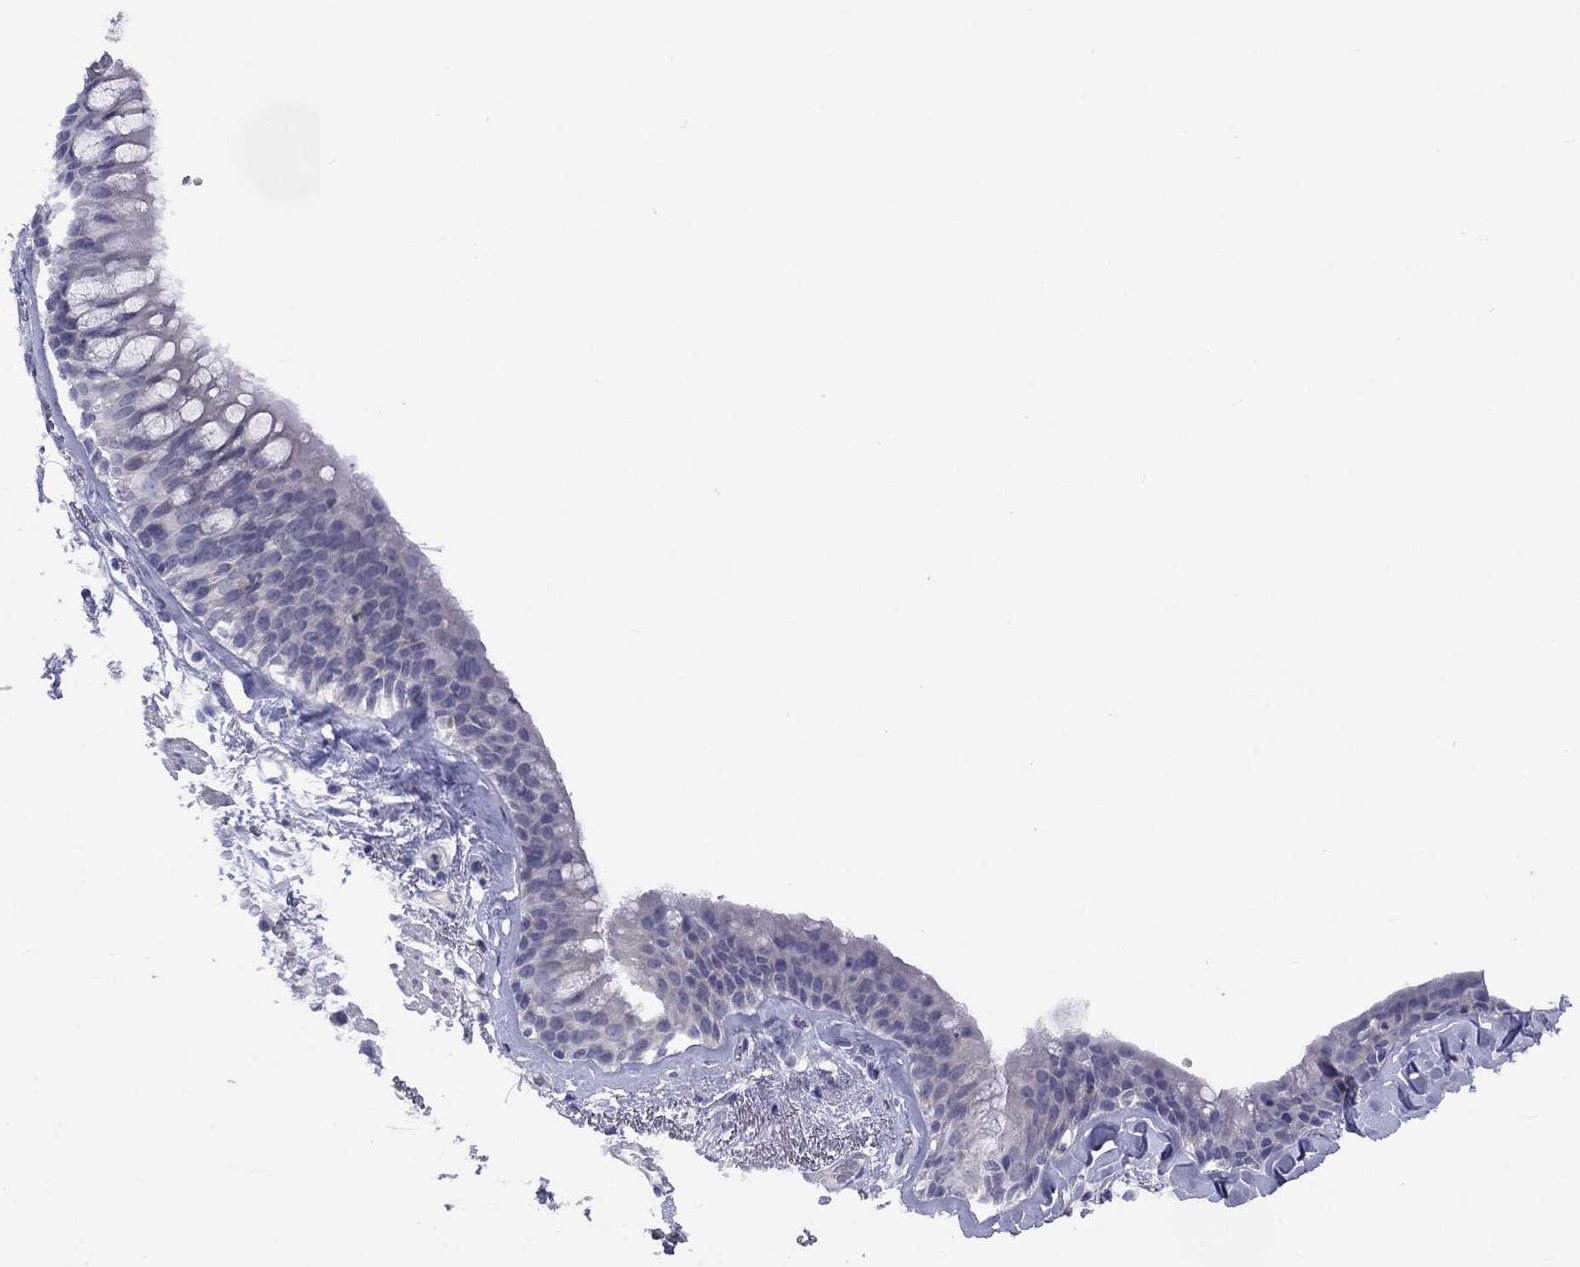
{"staining": {"intensity": "negative", "quantity": "none", "location": "none"}, "tissue": "bronchus", "cell_type": "Respiratory epithelial cells", "image_type": "normal", "snomed": [{"axis": "morphology", "description": "Normal tissue, NOS"}, {"axis": "topography", "description": "Bronchus"}, {"axis": "topography", "description": "Lung"}], "caption": "IHC histopathology image of normal bronchus: bronchus stained with DAB displays no significant protein positivity in respiratory epithelial cells. (DAB immunohistochemistry visualized using brightfield microscopy, high magnification).", "gene": "CACNA1A", "patient": {"sex": "female", "age": 57}}